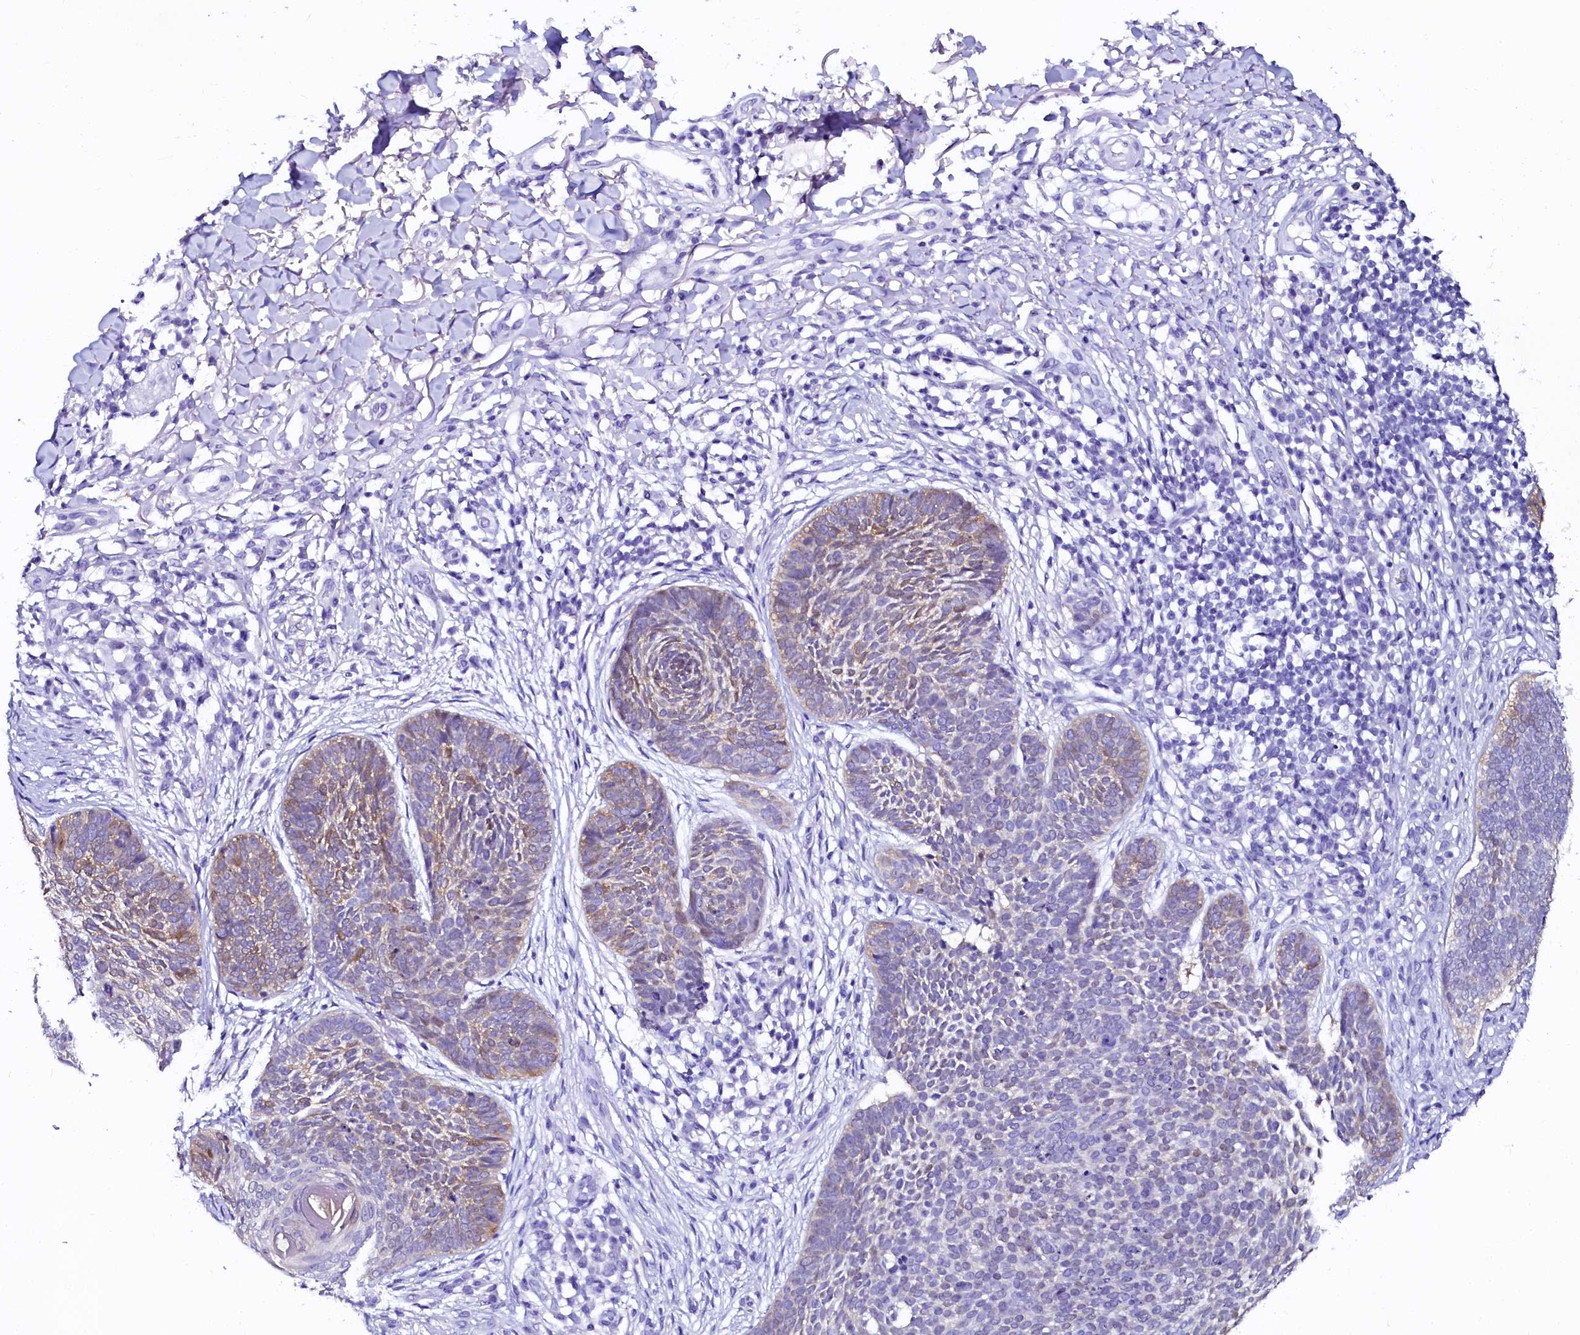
{"staining": {"intensity": "moderate", "quantity": "<25%", "location": "cytoplasmic/membranous"}, "tissue": "skin cancer", "cell_type": "Tumor cells", "image_type": "cancer", "snomed": [{"axis": "morphology", "description": "Basal cell carcinoma"}, {"axis": "topography", "description": "Skin"}], "caption": "Immunohistochemistry photomicrograph of neoplastic tissue: skin cancer (basal cell carcinoma) stained using IHC displays low levels of moderate protein expression localized specifically in the cytoplasmic/membranous of tumor cells, appearing as a cytoplasmic/membranous brown color.", "gene": "SORD", "patient": {"sex": "female", "age": 64}}